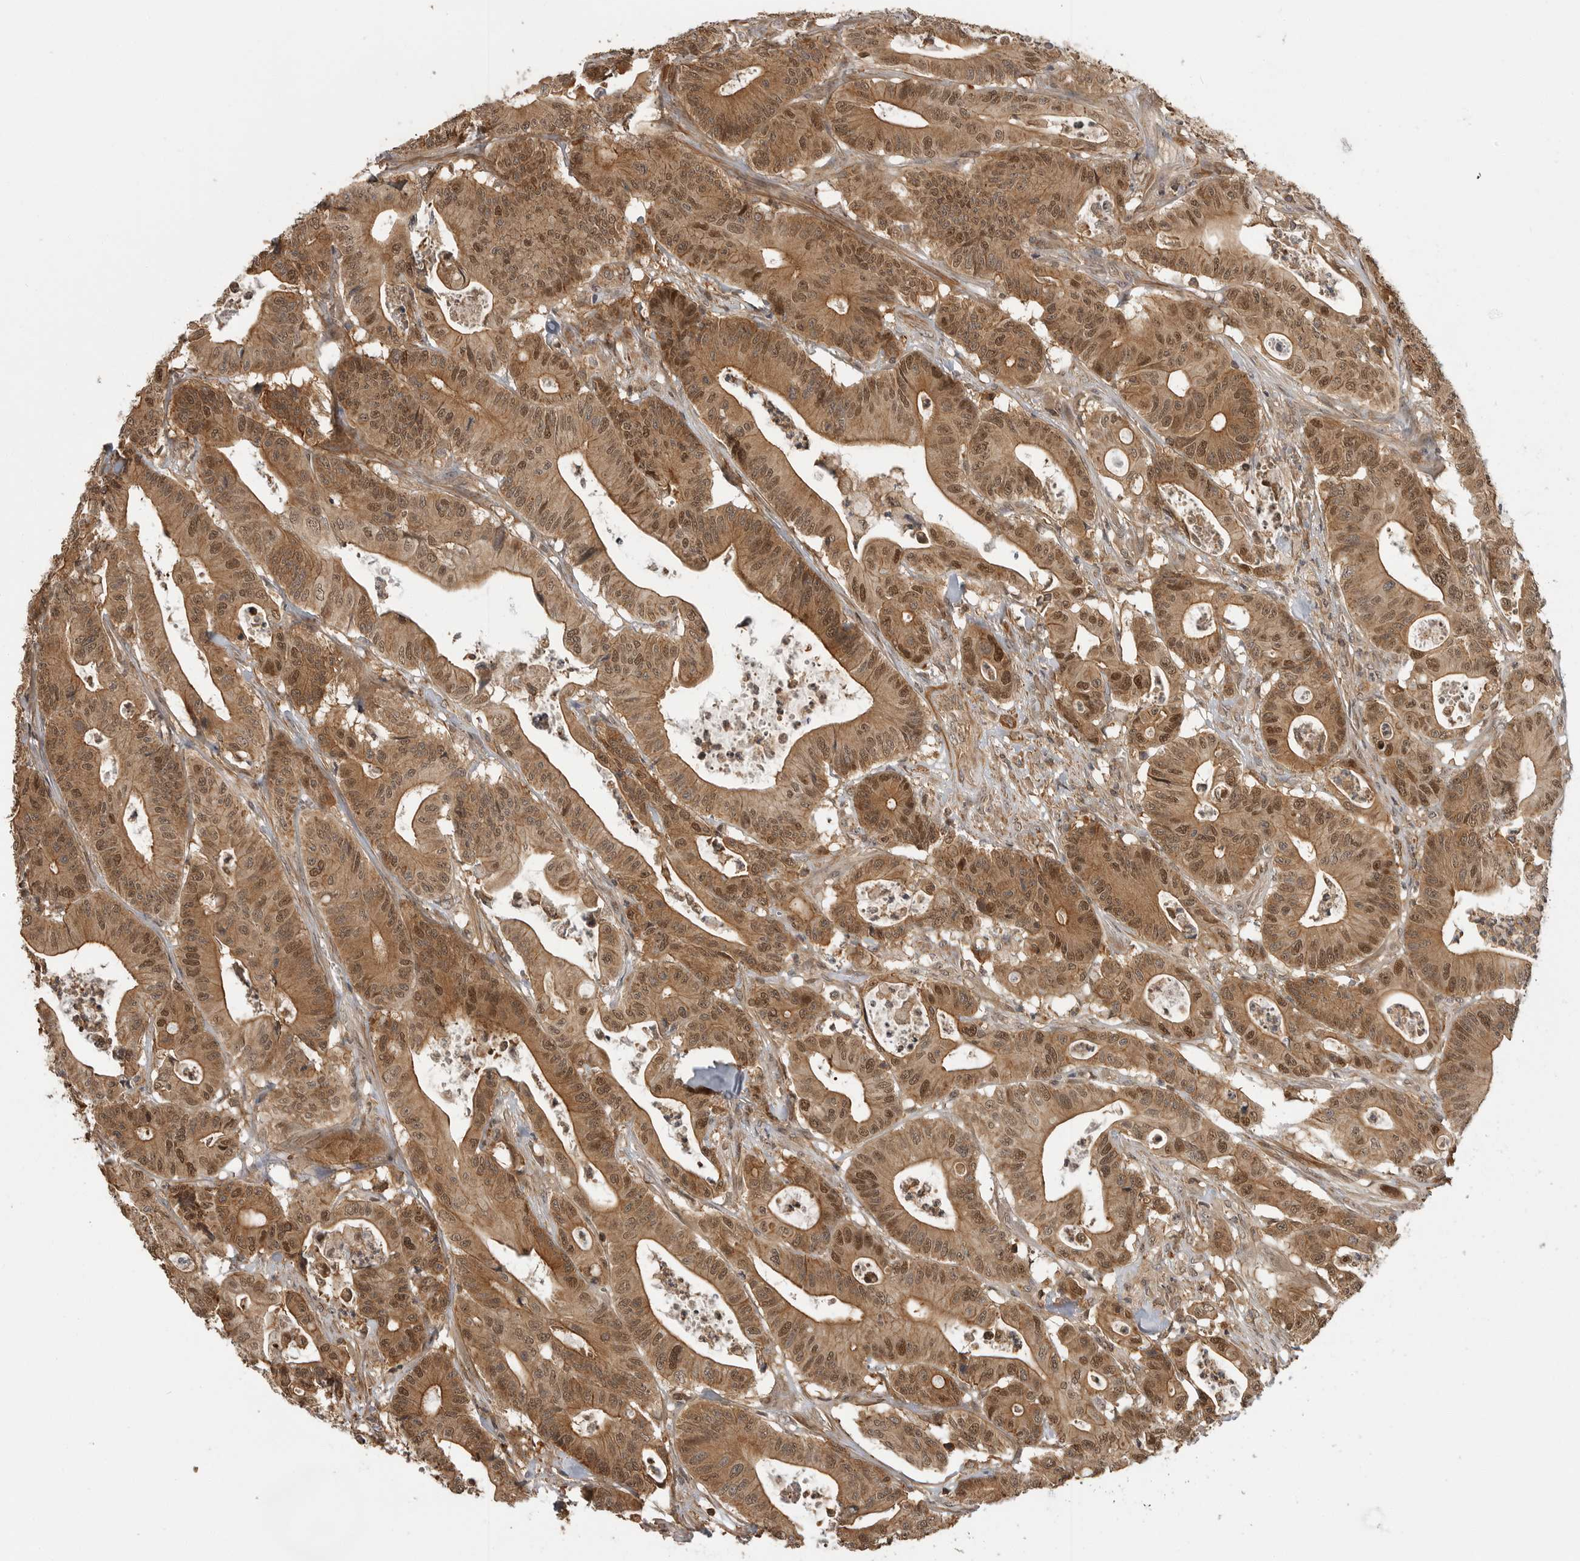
{"staining": {"intensity": "moderate", "quantity": ">75%", "location": "cytoplasmic/membranous,nuclear"}, "tissue": "colorectal cancer", "cell_type": "Tumor cells", "image_type": "cancer", "snomed": [{"axis": "morphology", "description": "Adenocarcinoma, NOS"}, {"axis": "topography", "description": "Colon"}], "caption": "Immunohistochemistry photomicrograph of colorectal cancer stained for a protein (brown), which exhibits medium levels of moderate cytoplasmic/membranous and nuclear staining in about >75% of tumor cells.", "gene": "ERN1", "patient": {"sex": "female", "age": 84}}